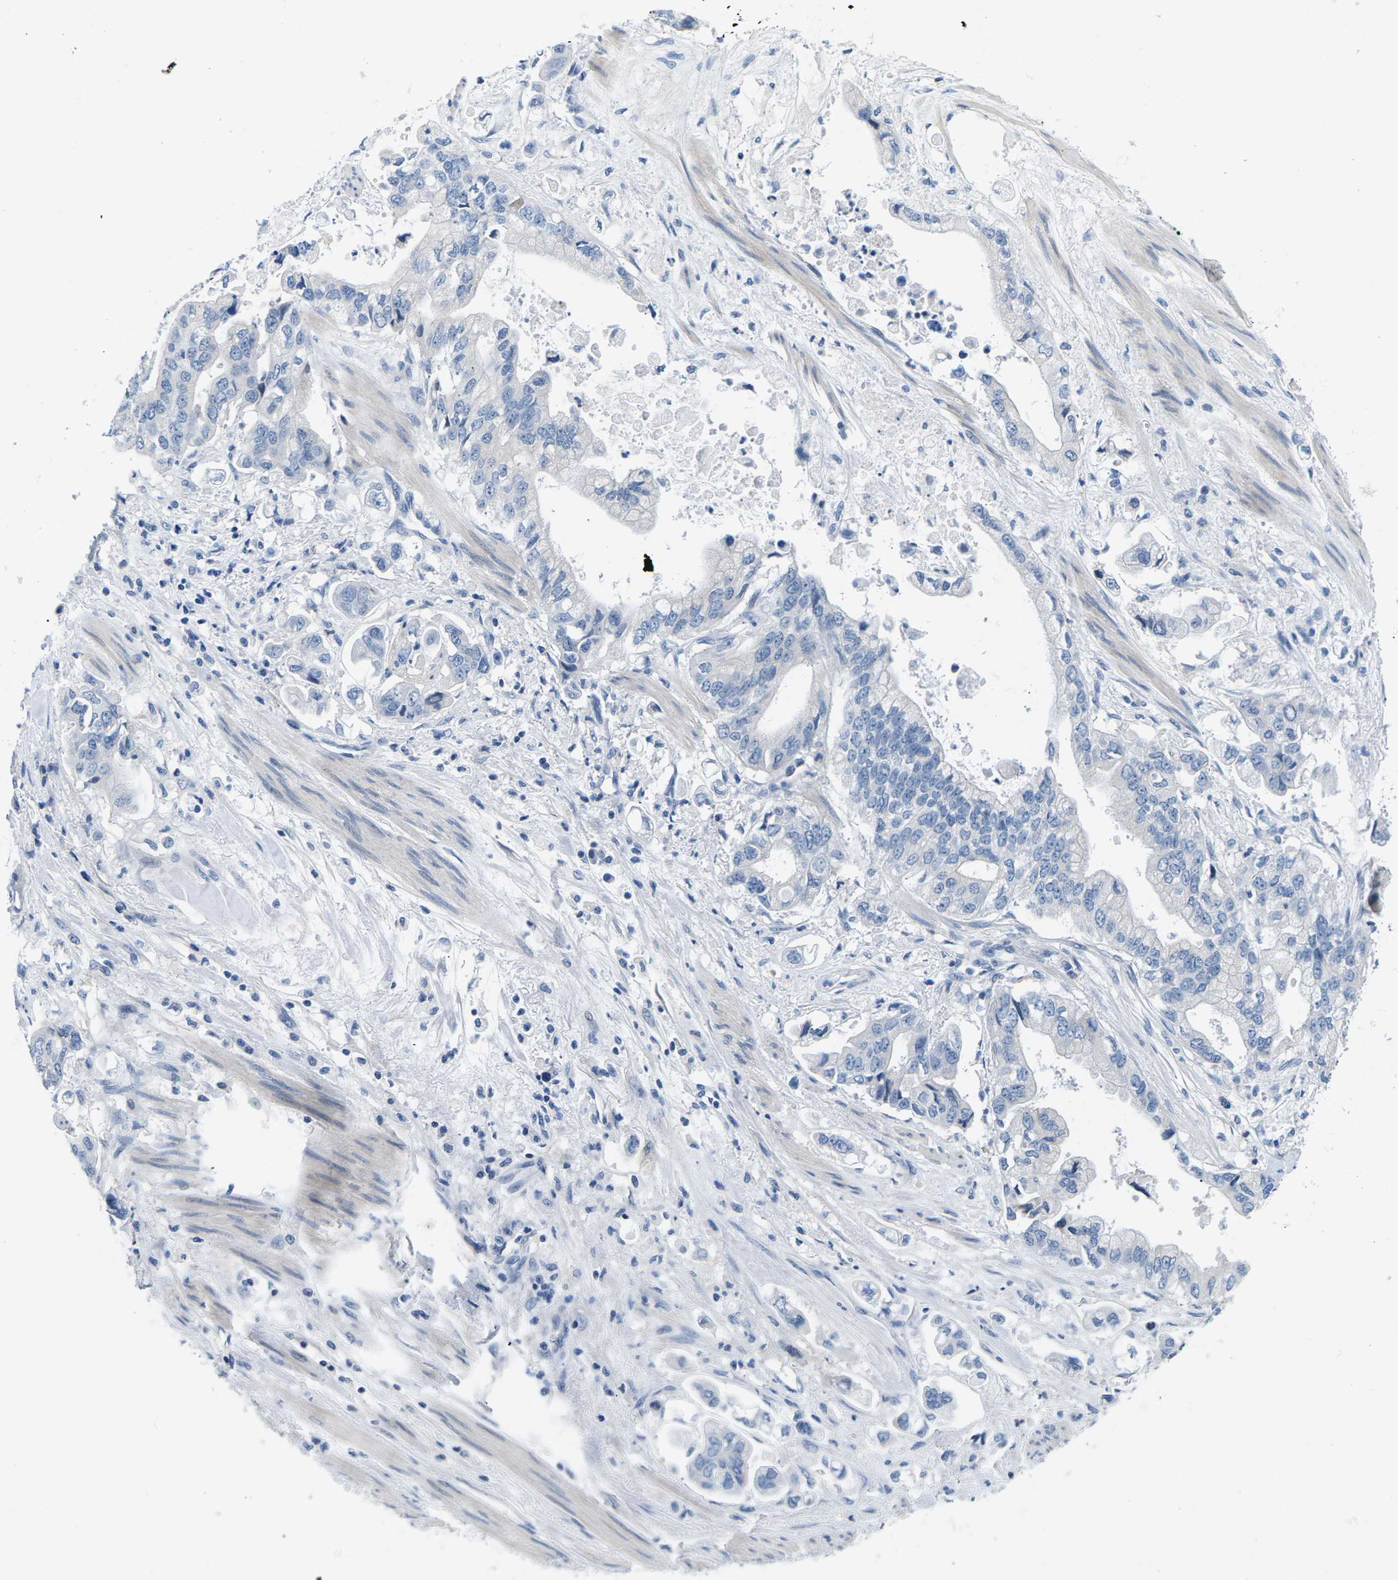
{"staining": {"intensity": "negative", "quantity": "none", "location": "none"}, "tissue": "stomach cancer", "cell_type": "Tumor cells", "image_type": "cancer", "snomed": [{"axis": "morphology", "description": "Normal tissue, NOS"}, {"axis": "morphology", "description": "Adenocarcinoma, NOS"}, {"axis": "topography", "description": "Stomach"}], "caption": "IHC image of neoplastic tissue: human stomach cancer (adenocarcinoma) stained with DAB reveals no significant protein staining in tumor cells.", "gene": "TSPAN2", "patient": {"sex": "male", "age": 62}}